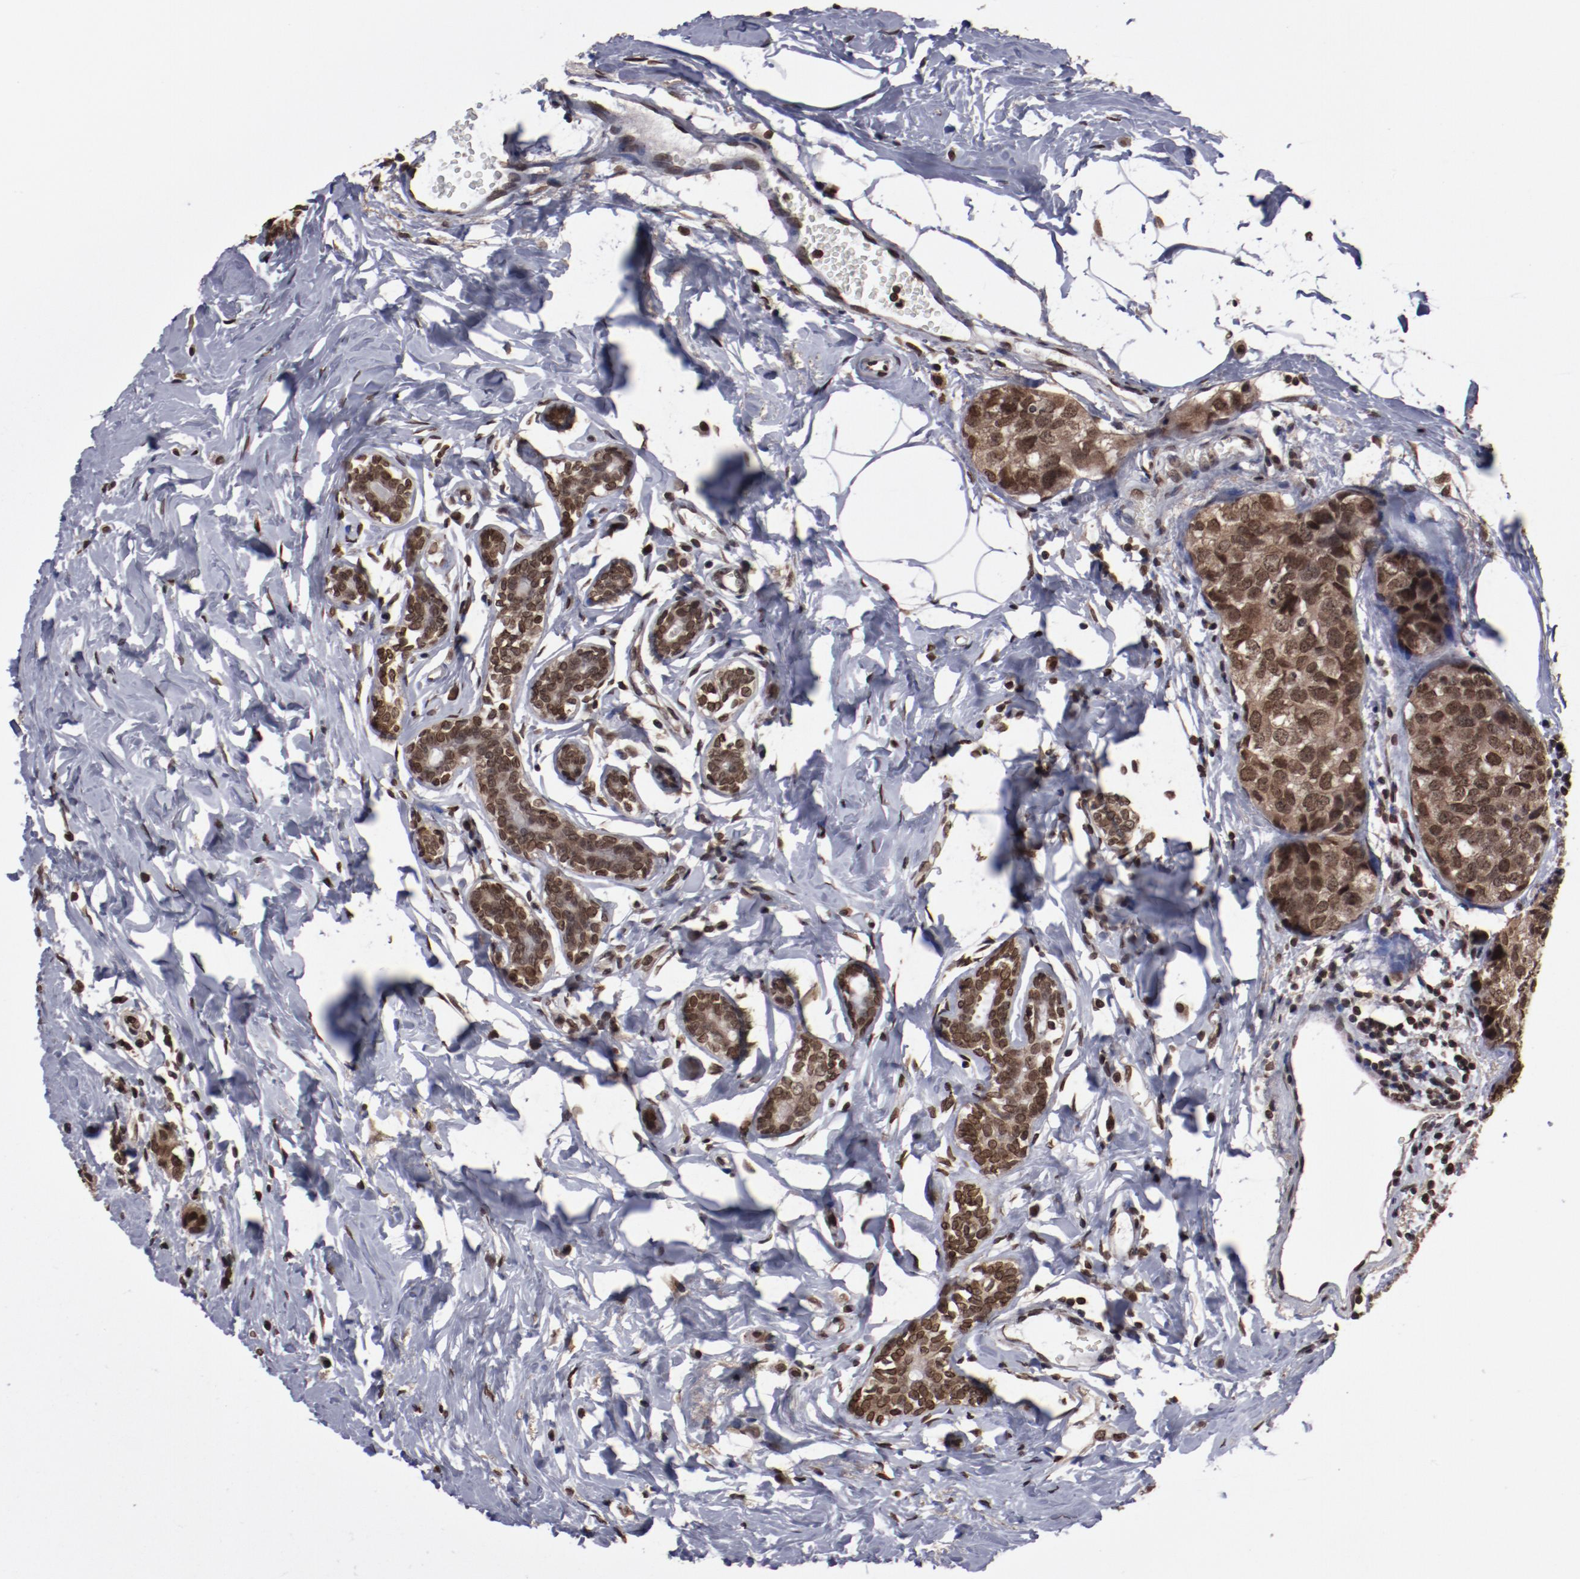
{"staining": {"intensity": "strong", "quantity": ">75%", "location": "cytoplasmic/membranous,nuclear"}, "tissue": "breast cancer", "cell_type": "Tumor cells", "image_type": "cancer", "snomed": [{"axis": "morphology", "description": "Normal tissue, NOS"}, {"axis": "morphology", "description": "Duct carcinoma"}, {"axis": "topography", "description": "Breast"}], "caption": "An image of breast cancer (intraductal carcinoma) stained for a protein exhibits strong cytoplasmic/membranous and nuclear brown staining in tumor cells. (Stains: DAB (3,3'-diaminobenzidine) in brown, nuclei in blue, Microscopy: brightfield microscopy at high magnification).", "gene": "AKT1", "patient": {"sex": "female", "age": 50}}